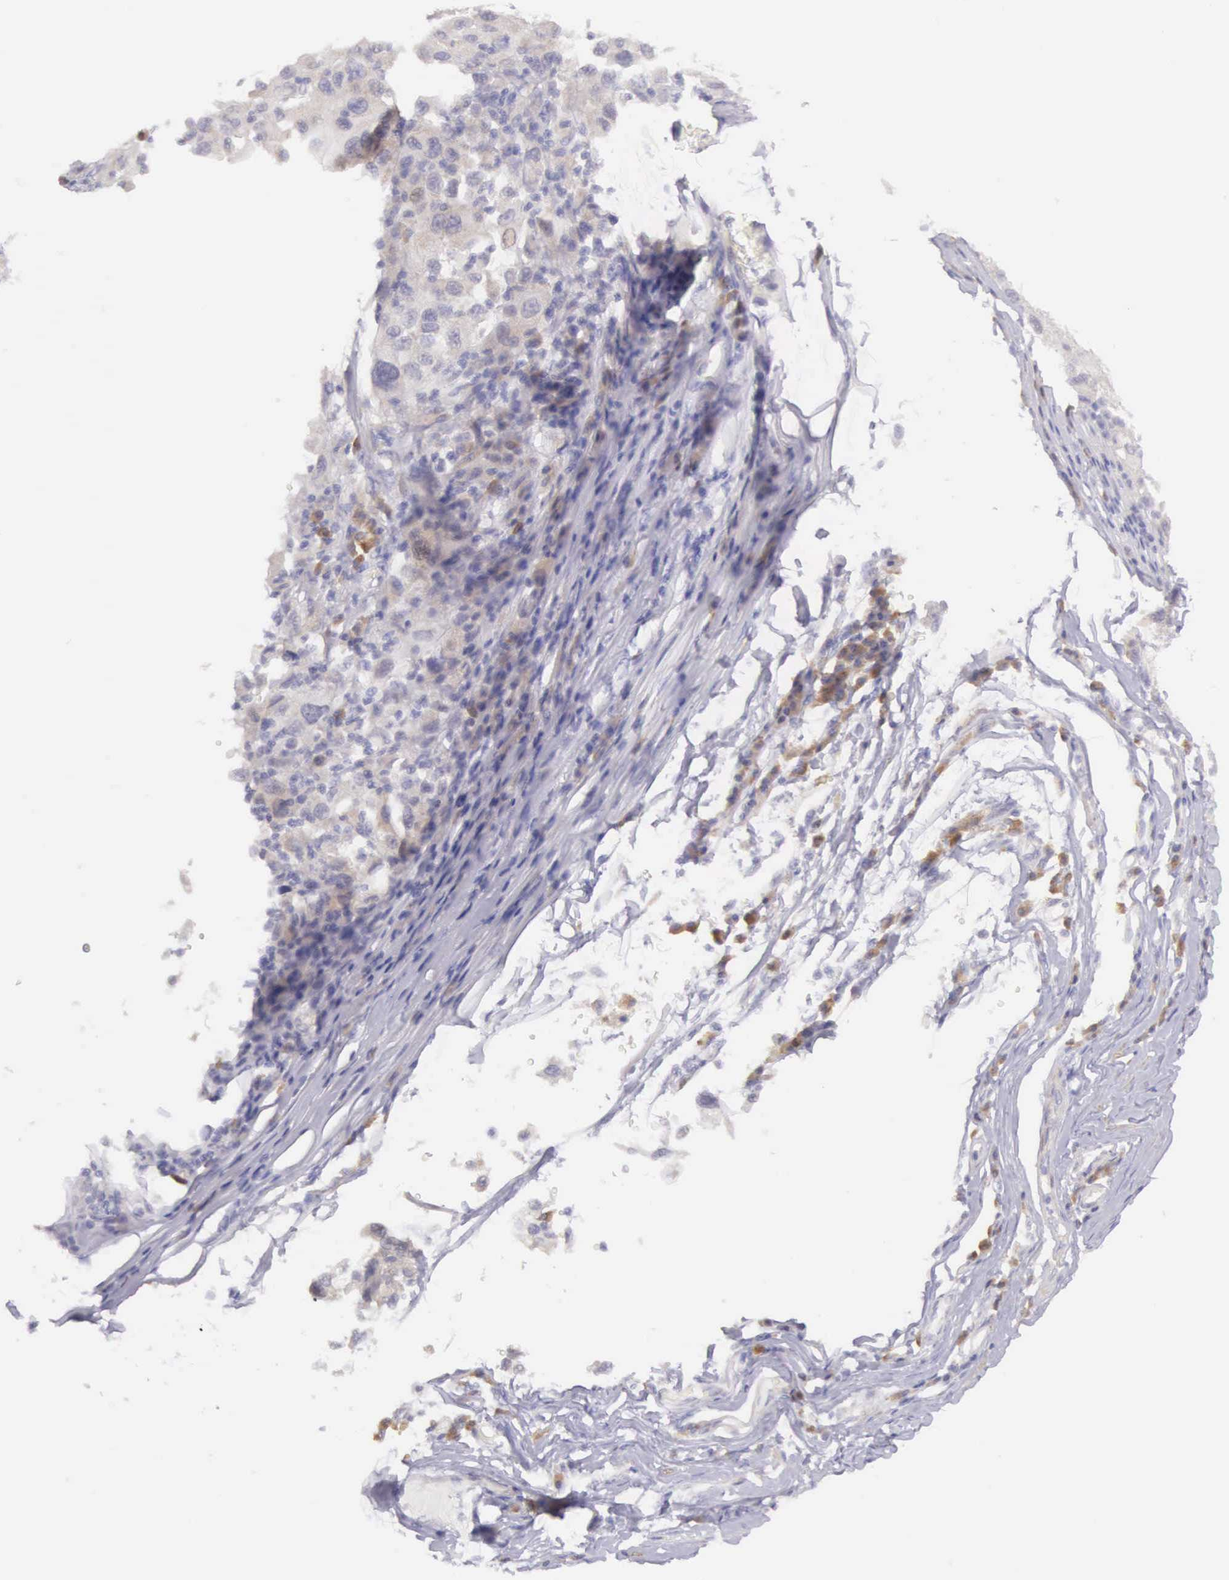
{"staining": {"intensity": "weak", "quantity": "25%-75%", "location": "cytoplasmic/membranous"}, "tissue": "melanoma", "cell_type": "Tumor cells", "image_type": "cancer", "snomed": [{"axis": "morphology", "description": "Malignant melanoma, NOS"}, {"axis": "topography", "description": "Skin"}], "caption": "A micrograph of melanoma stained for a protein shows weak cytoplasmic/membranous brown staining in tumor cells.", "gene": "ARFGAP3", "patient": {"sex": "female", "age": 77}}